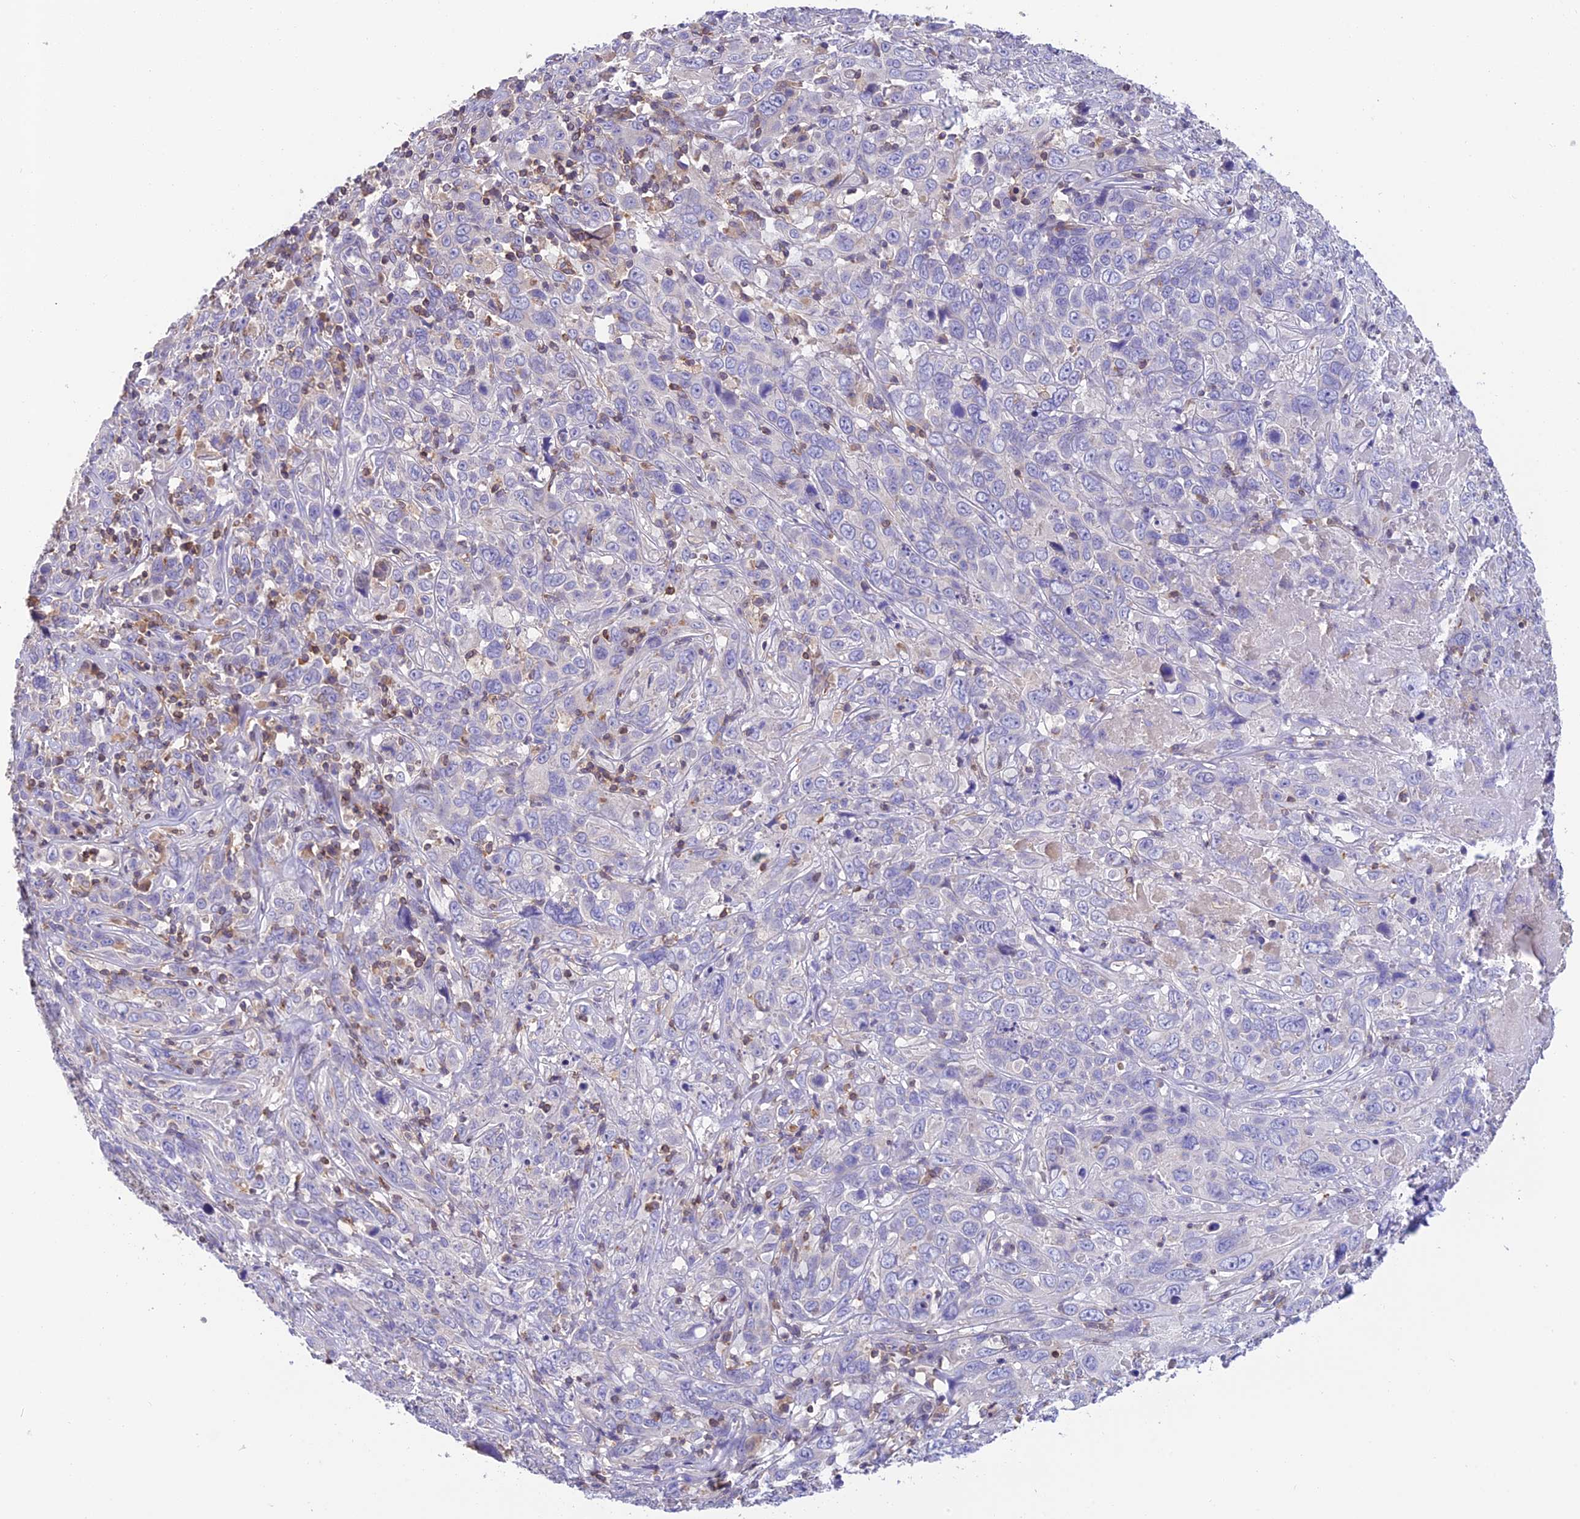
{"staining": {"intensity": "negative", "quantity": "none", "location": "none"}, "tissue": "cervical cancer", "cell_type": "Tumor cells", "image_type": "cancer", "snomed": [{"axis": "morphology", "description": "Squamous cell carcinoma, NOS"}, {"axis": "topography", "description": "Cervix"}], "caption": "The image demonstrates no significant staining in tumor cells of cervical squamous cell carcinoma. The staining is performed using DAB (3,3'-diaminobenzidine) brown chromogen with nuclei counter-stained in using hematoxylin.", "gene": "LPXN", "patient": {"sex": "female", "age": 46}}